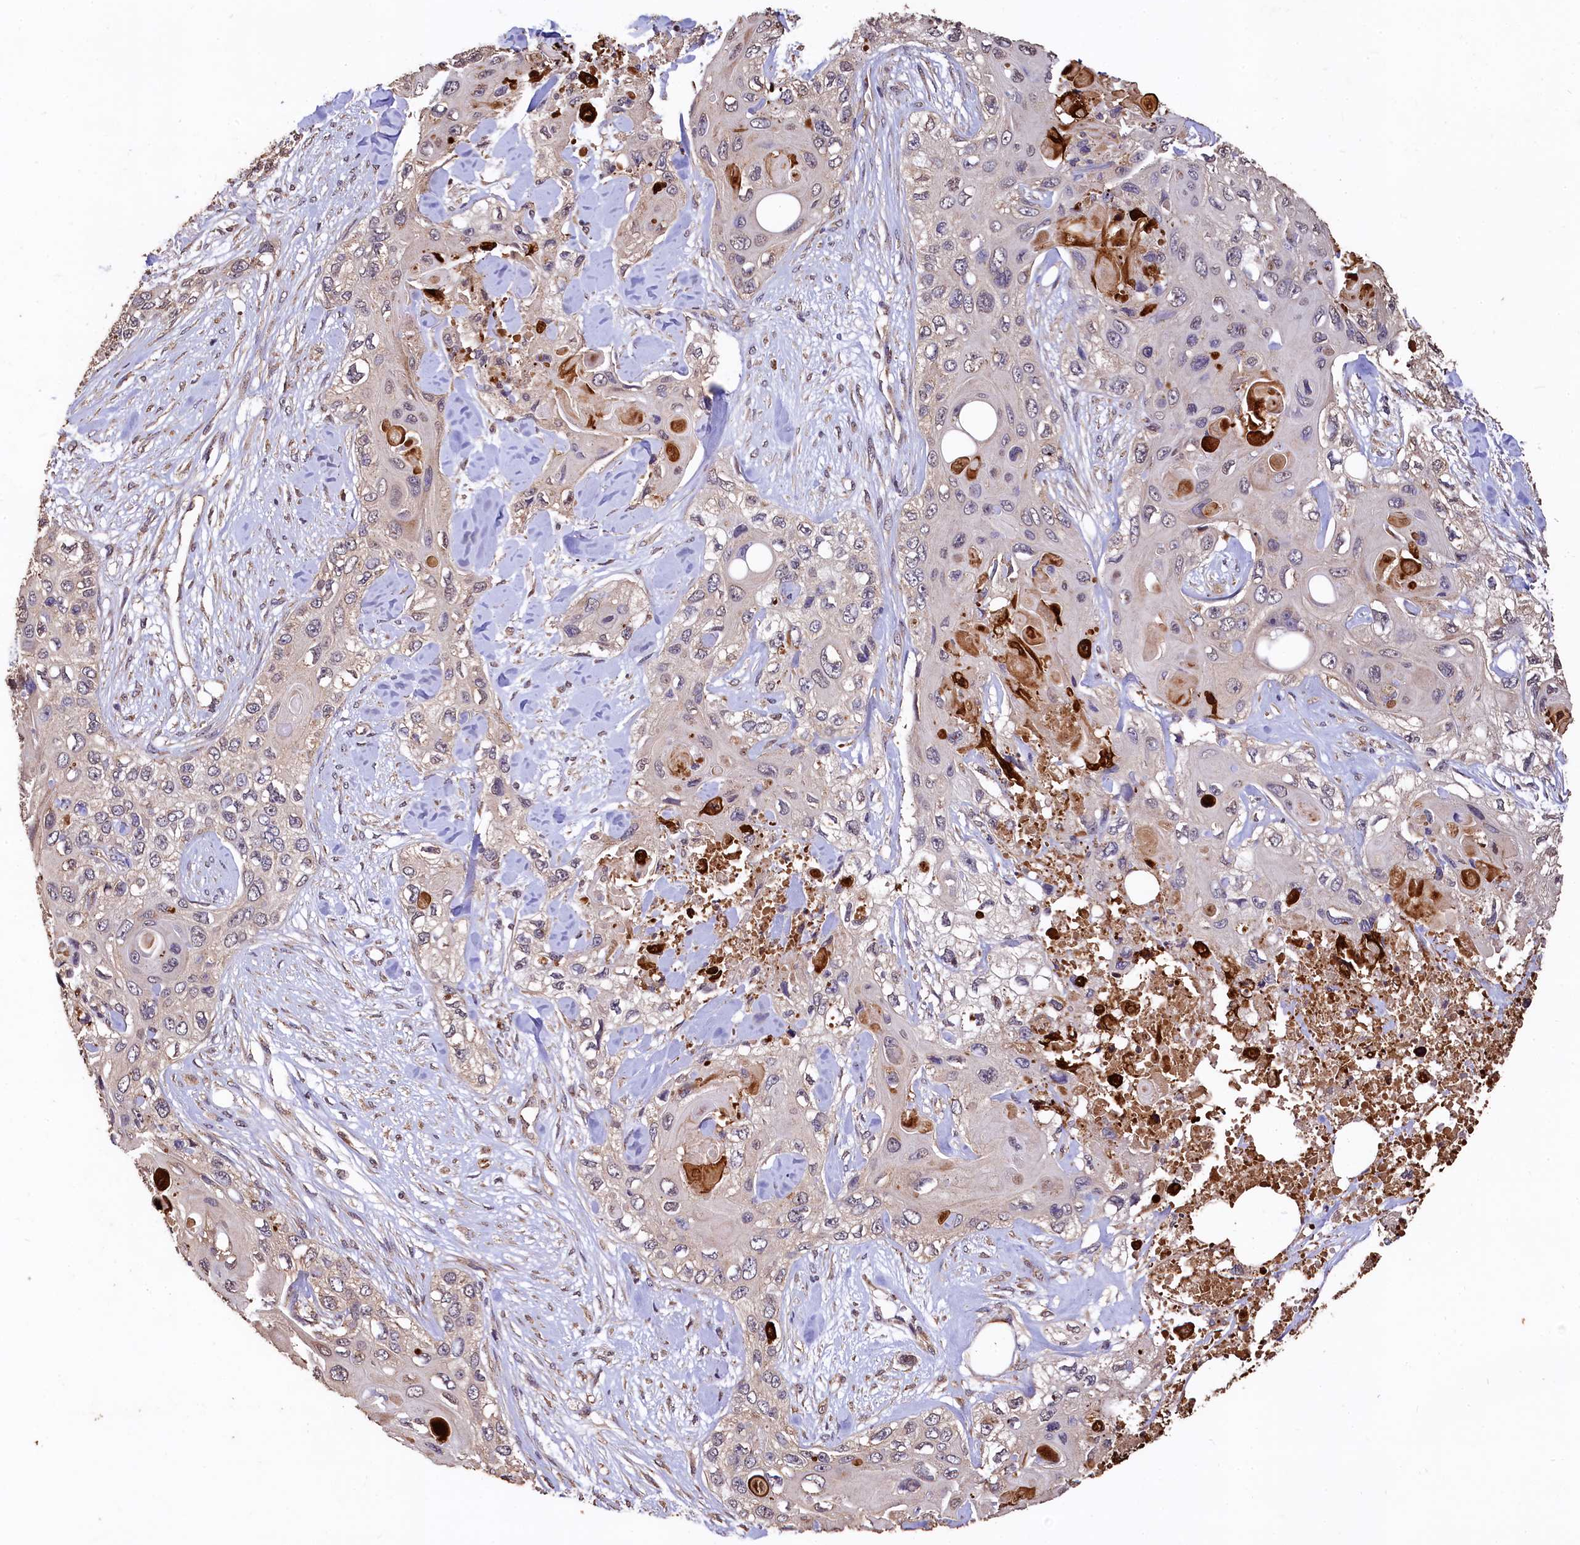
{"staining": {"intensity": "negative", "quantity": "none", "location": "none"}, "tissue": "skin cancer", "cell_type": "Tumor cells", "image_type": "cancer", "snomed": [{"axis": "morphology", "description": "Normal tissue, NOS"}, {"axis": "morphology", "description": "Squamous cell carcinoma, NOS"}, {"axis": "topography", "description": "Skin"}], "caption": "High magnification brightfield microscopy of skin cancer (squamous cell carcinoma) stained with DAB (3,3'-diaminobenzidine) (brown) and counterstained with hematoxylin (blue): tumor cells show no significant positivity.", "gene": "LSM4", "patient": {"sex": "male", "age": 72}}